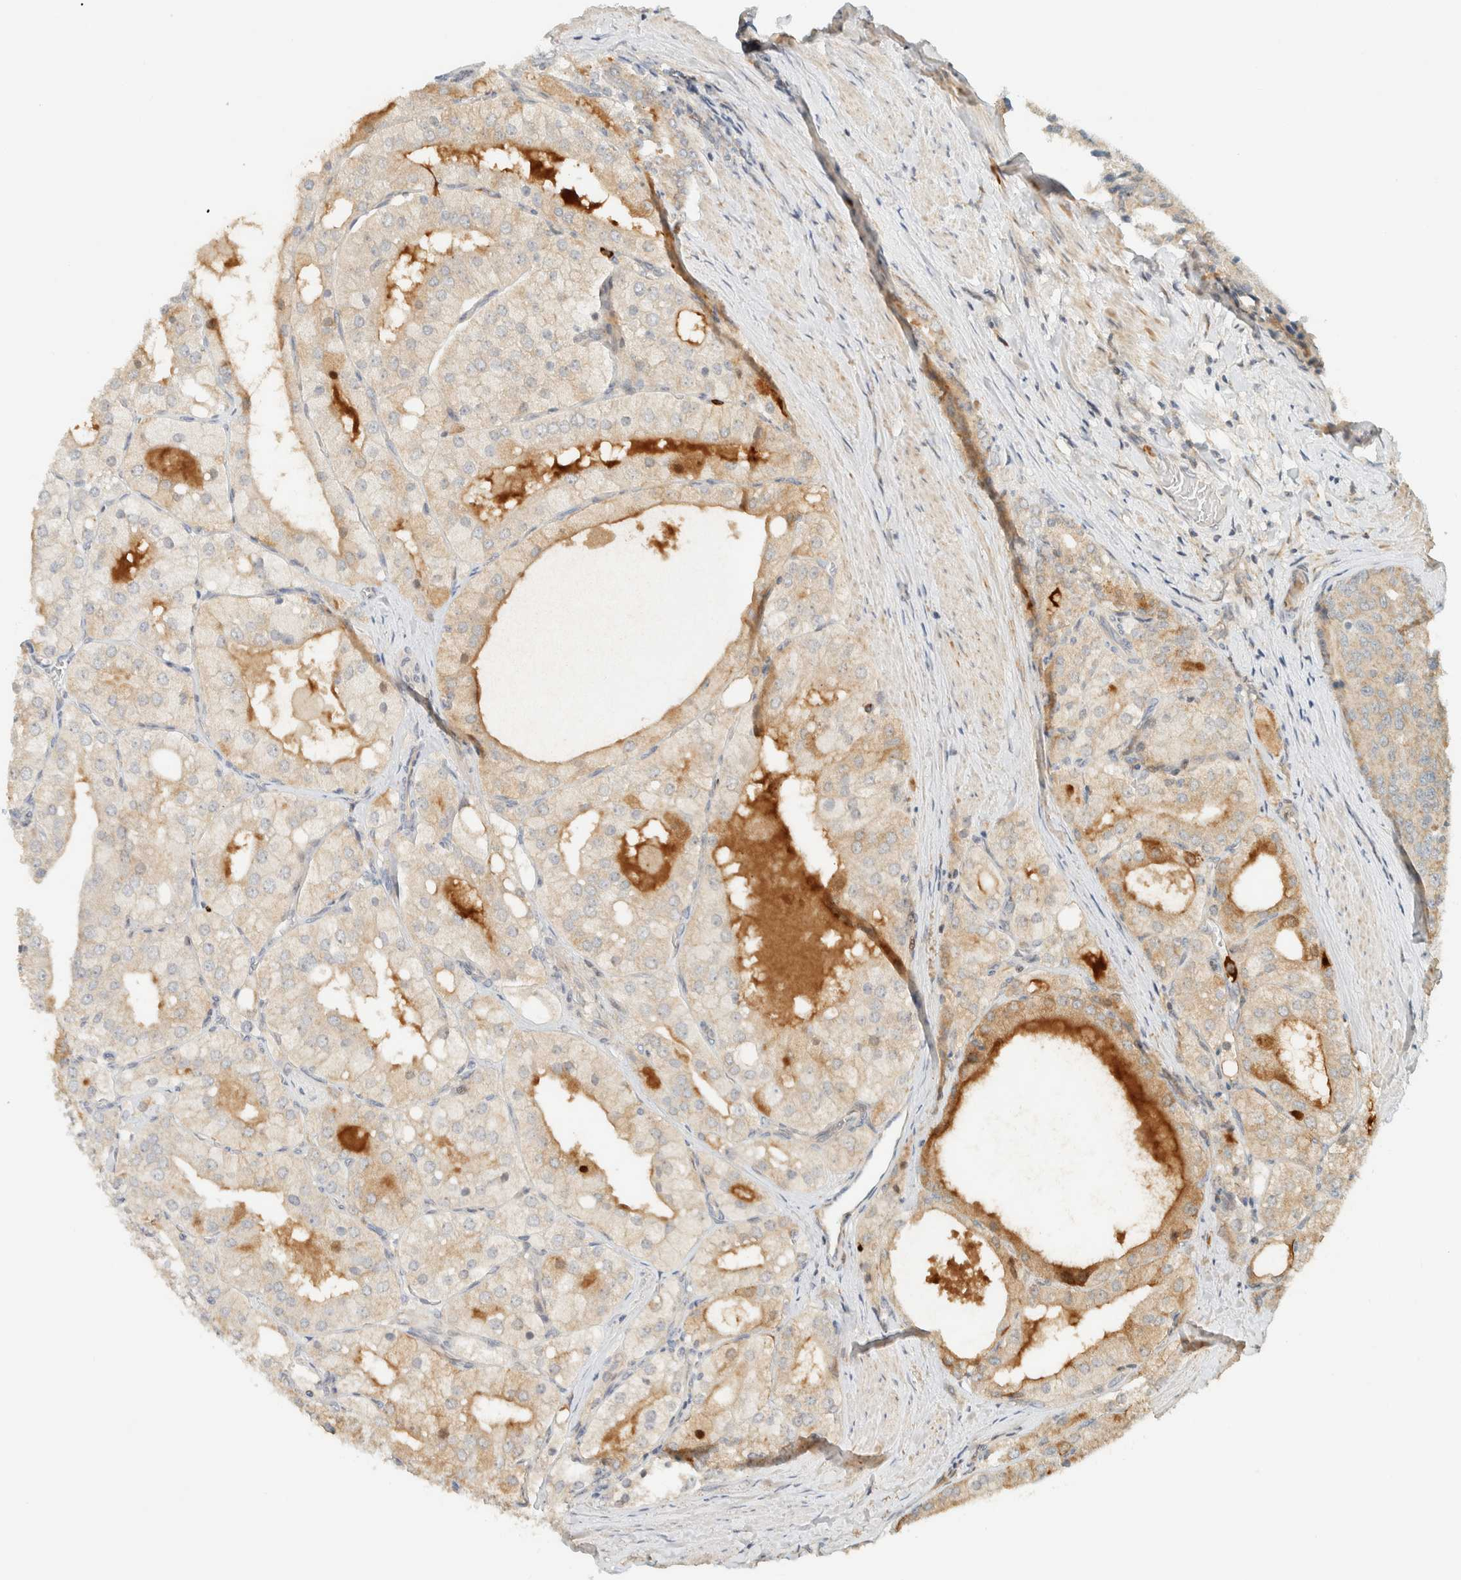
{"staining": {"intensity": "weak", "quantity": "<25%", "location": "cytoplasmic/membranous"}, "tissue": "prostate cancer", "cell_type": "Tumor cells", "image_type": "cancer", "snomed": [{"axis": "morphology", "description": "Adenocarcinoma, High grade"}, {"axis": "topography", "description": "Prostate"}], "caption": "A high-resolution histopathology image shows immunohistochemistry staining of prostate high-grade adenocarcinoma, which reveals no significant positivity in tumor cells.", "gene": "CCDC171", "patient": {"sex": "male", "age": 50}}